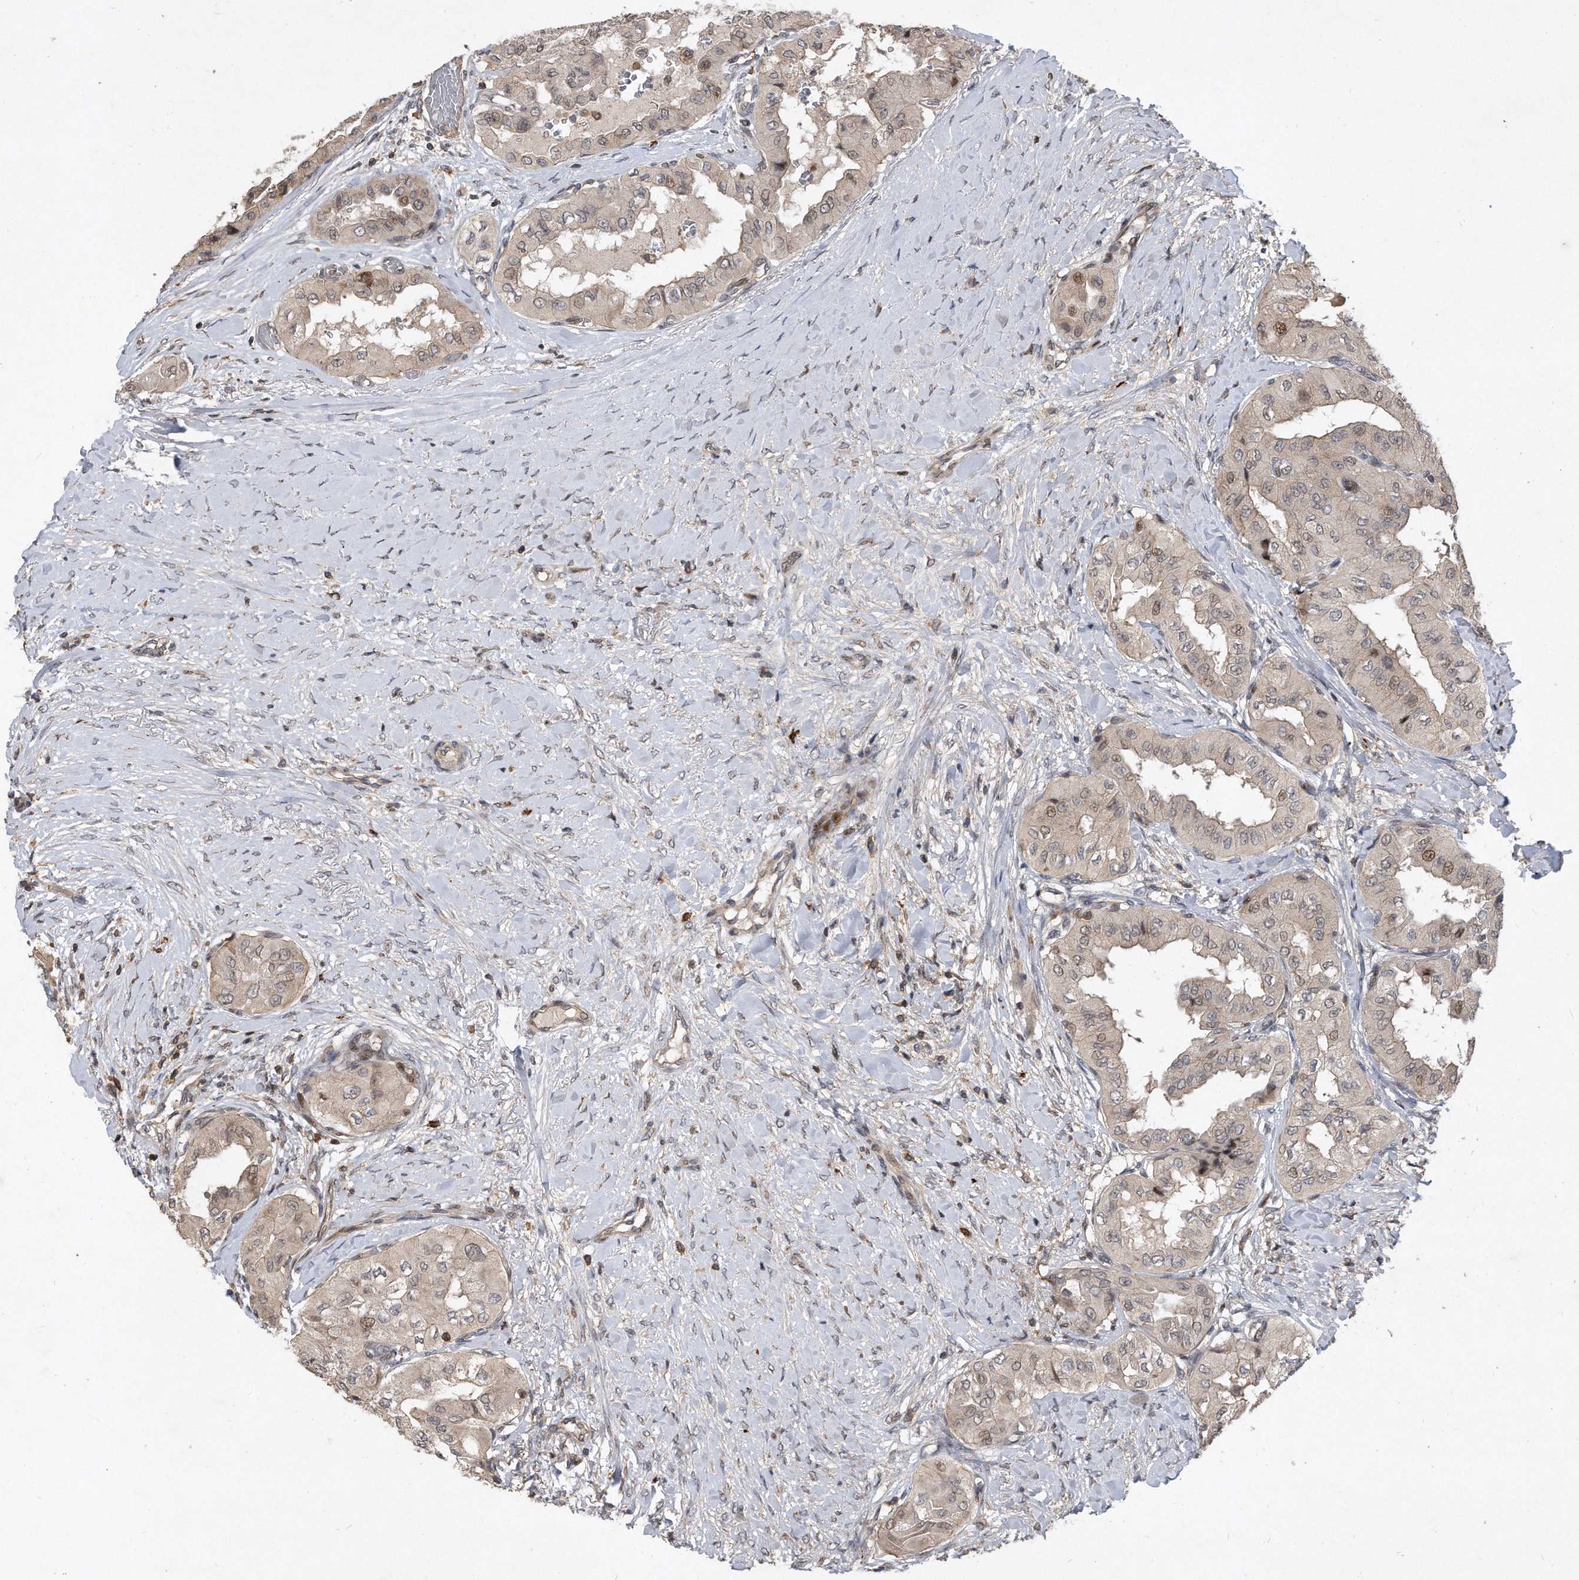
{"staining": {"intensity": "weak", "quantity": "<25%", "location": "nuclear"}, "tissue": "thyroid cancer", "cell_type": "Tumor cells", "image_type": "cancer", "snomed": [{"axis": "morphology", "description": "Papillary adenocarcinoma, NOS"}, {"axis": "topography", "description": "Thyroid gland"}], "caption": "This is an IHC photomicrograph of papillary adenocarcinoma (thyroid). There is no staining in tumor cells.", "gene": "PGBD2", "patient": {"sex": "female", "age": 59}}